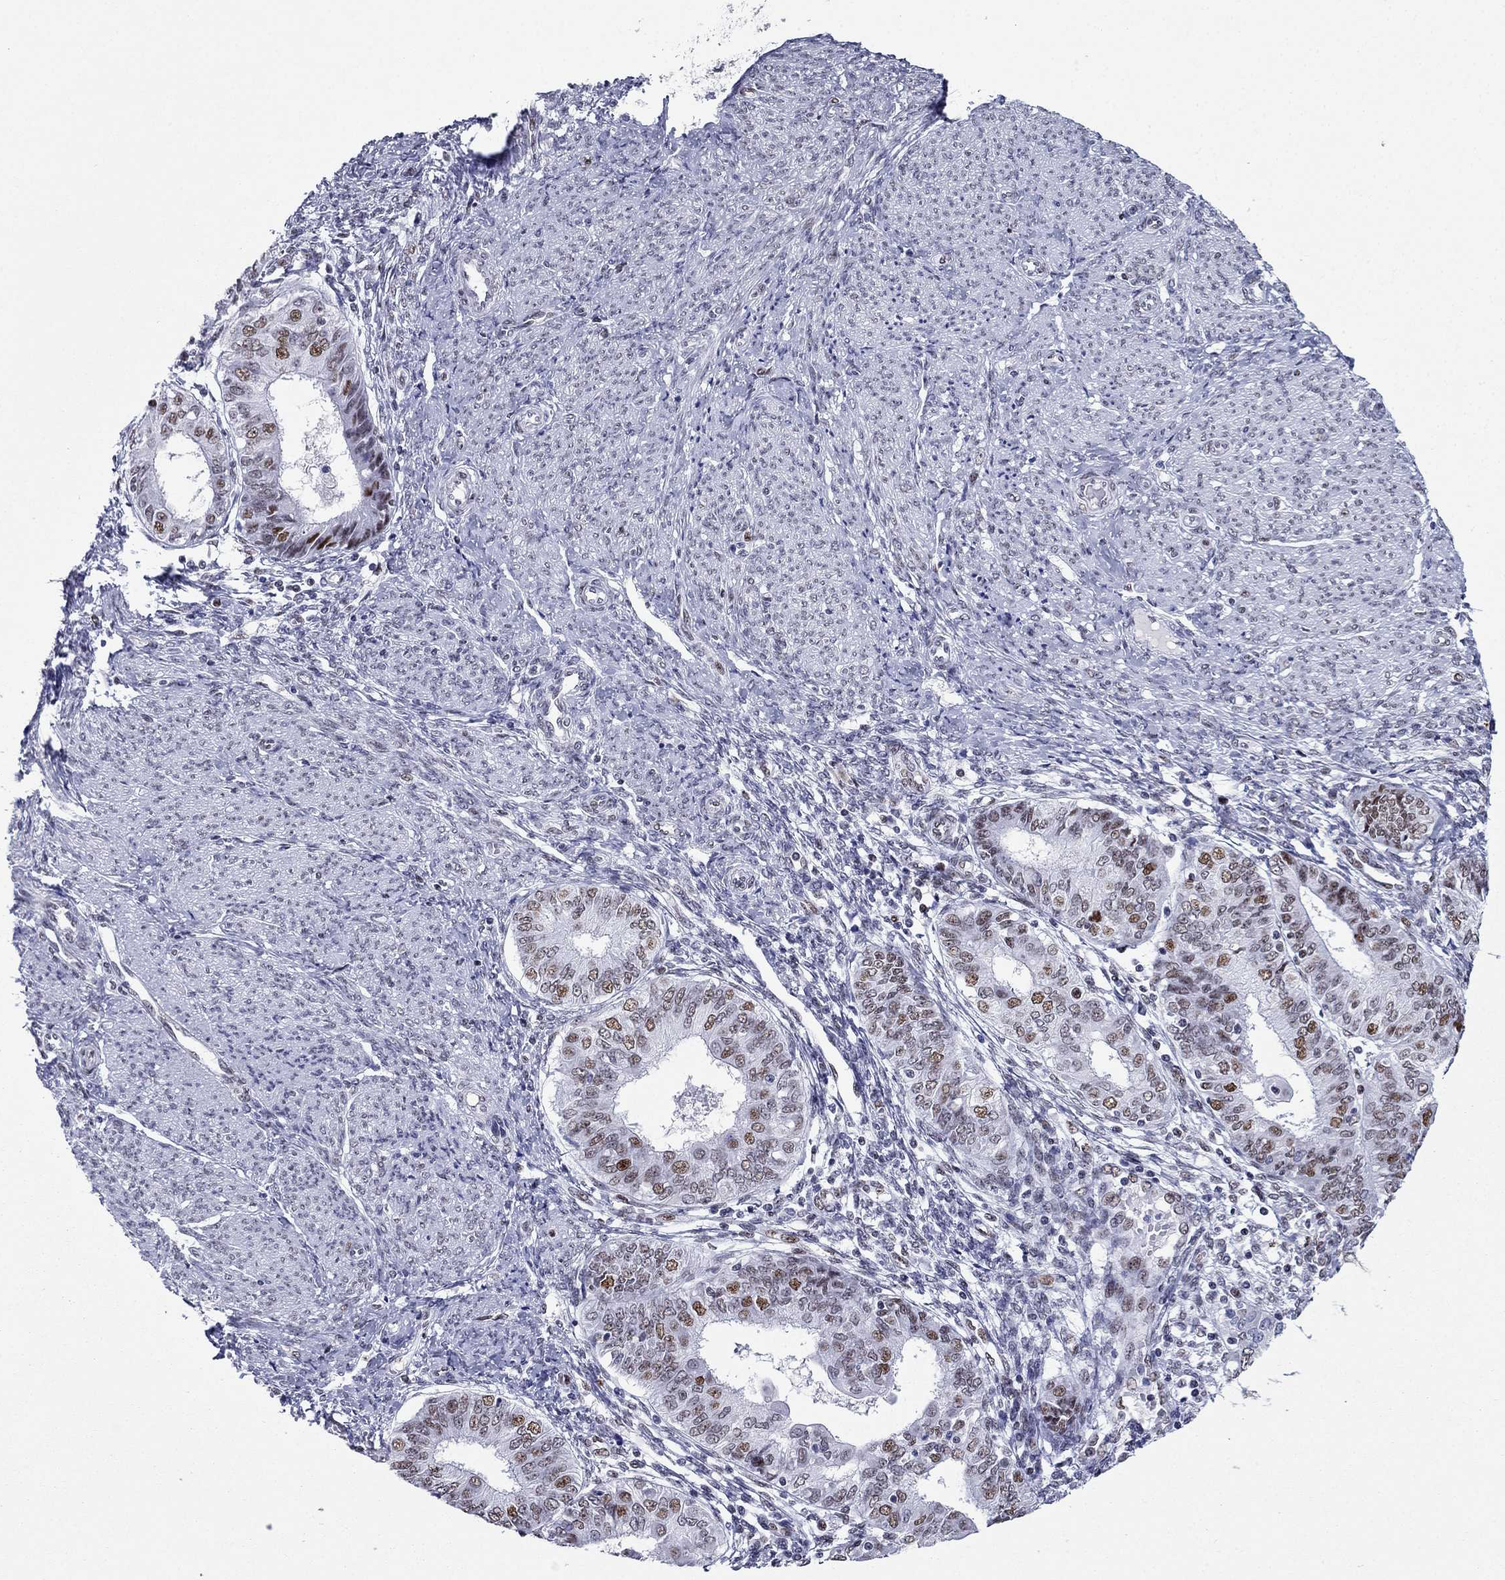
{"staining": {"intensity": "moderate", "quantity": ">75%", "location": "nuclear"}, "tissue": "endometrial cancer", "cell_type": "Tumor cells", "image_type": "cancer", "snomed": [{"axis": "morphology", "description": "Adenocarcinoma, NOS"}, {"axis": "topography", "description": "Endometrium"}], "caption": "Moderate nuclear expression for a protein is seen in approximately >75% of tumor cells of adenocarcinoma (endometrial) using IHC.", "gene": "PPM1G", "patient": {"sex": "female", "age": 68}}